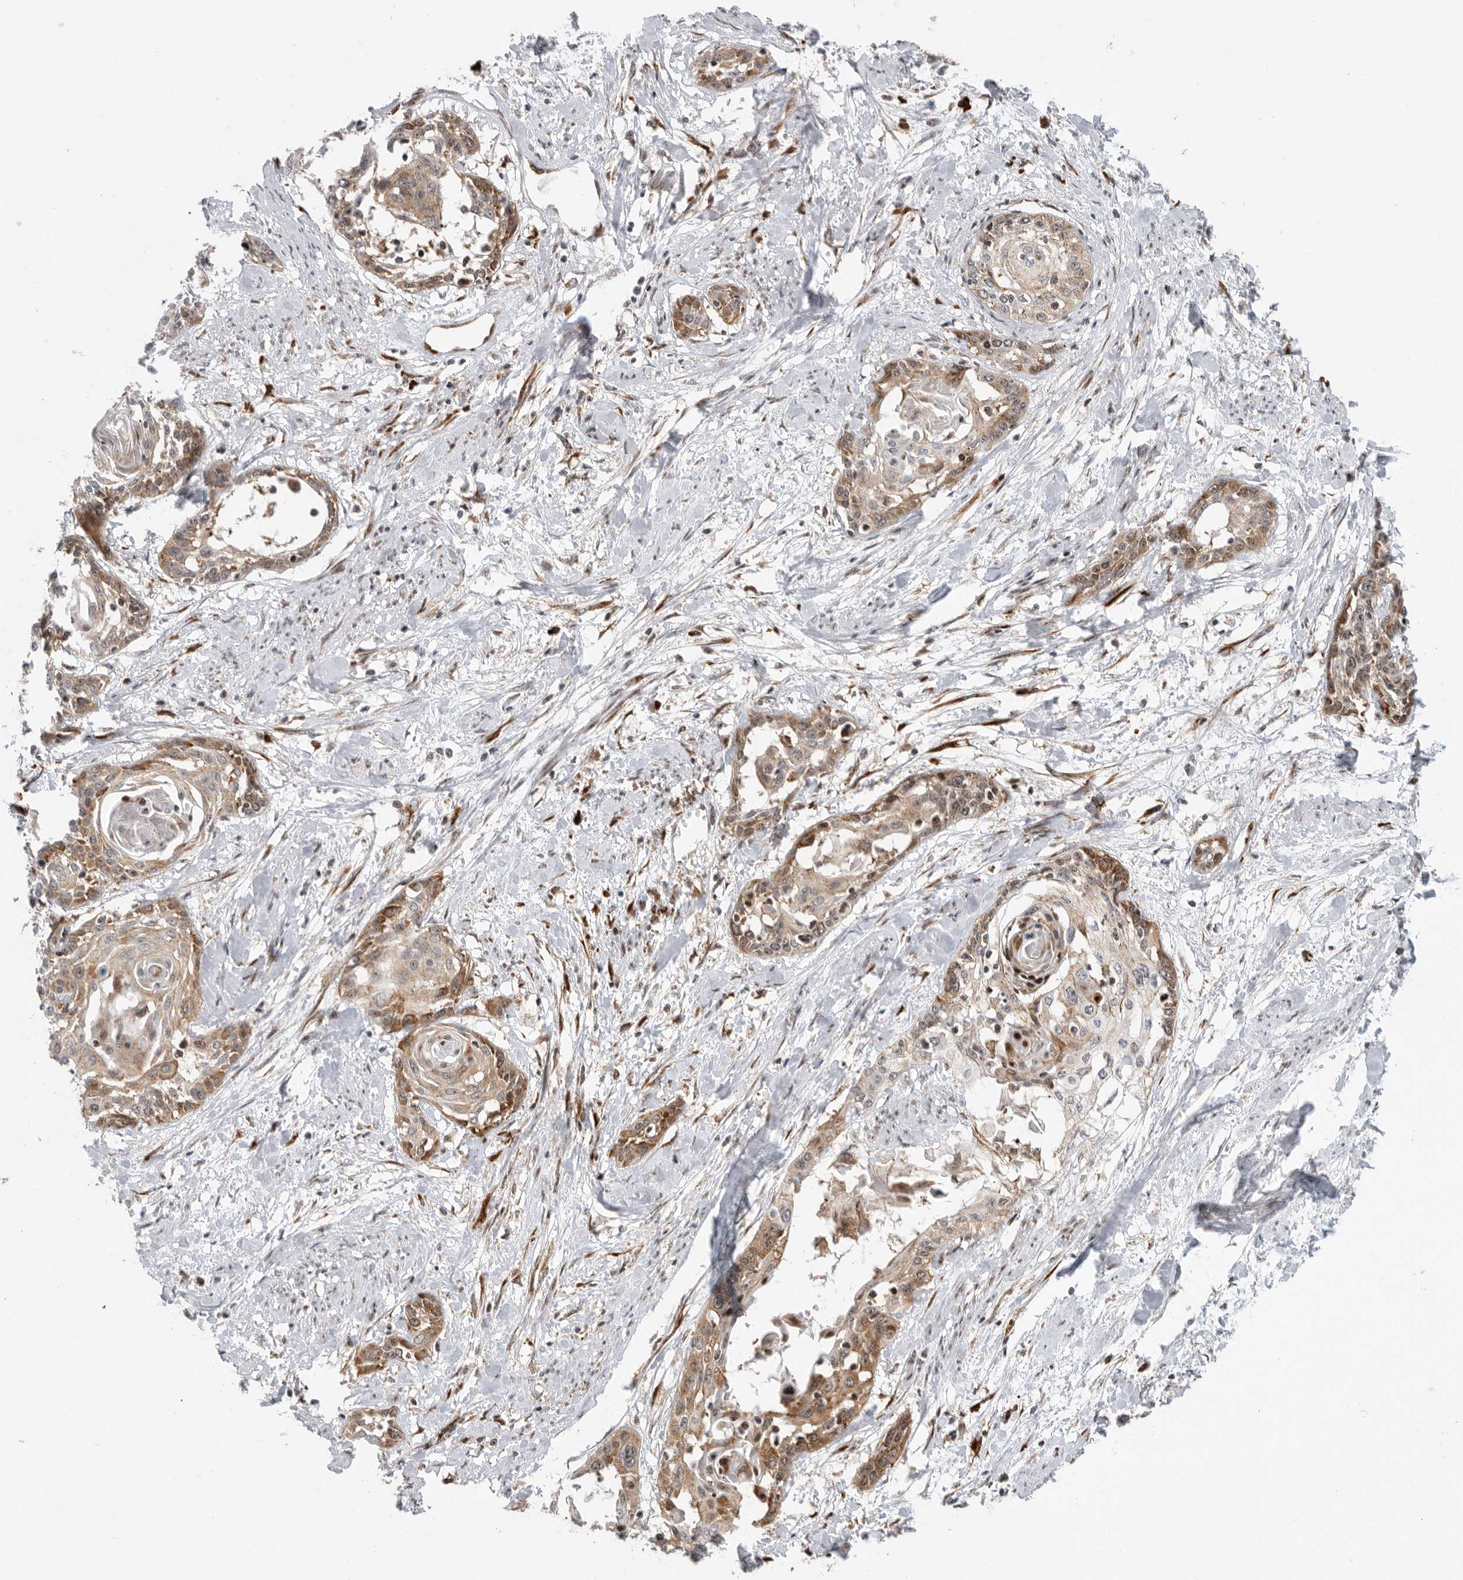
{"staining": {"intensity": "moderate", "quantity": "25%-75%", "location": "cytoplasmic/membranous"}, "tissue": "cervical cancer", "cell_type": "Tumor cells", "image_type": "cancer", "snomed": [{"axis": "morphology", "description": "Squamous cell carcinoma, NOS"}, {"axis": "topography", "description": "Cervix"}], "caption": "Immunohistochemical staining of squamous cell carcinoma (cervical) displays medium levels of moderate cytoplasmic/membranous positivity in approximately 25%-75% of tumor cells. The protein is stained brown, and the nuclei are stained in blue (DAB IHC with brightfield microscopy, high magnification).", "gene": "FZD3", "patient": {"sex": "female", "age": 57}}